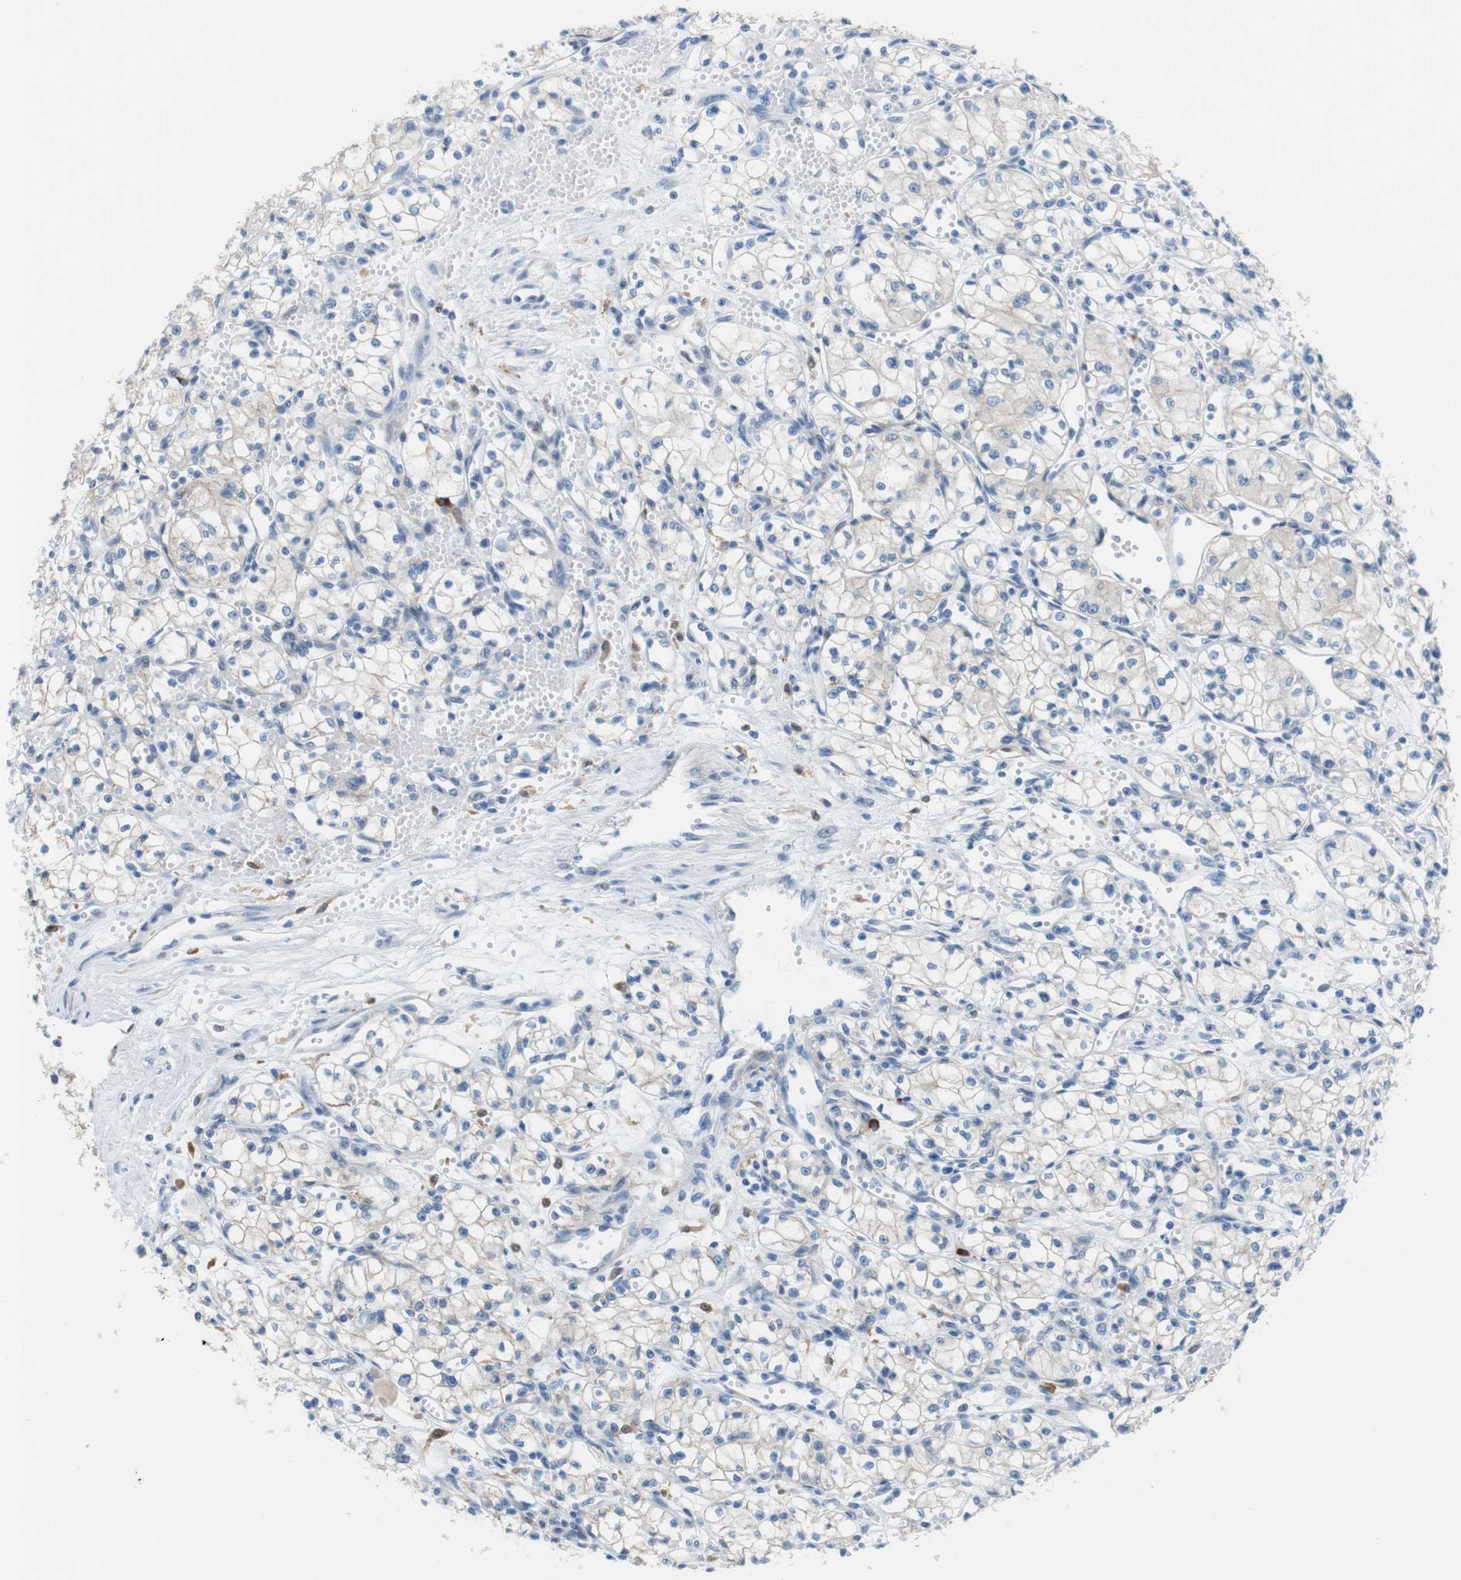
{"staining": {"intensity": "weak", "quantity": "<25%", "location": "cytoplasmic/membranous"}, "tissue": "renal cancer", "cell_type": "Tumor cells", "image_type": "cancer", "snomed": [{"axis": "morphology", "description": "Normal tissue, NOS"}, {"axis": "morphology", "description": "Adenocarcinoma, NOS"}, {"axis": "topography", "description": "Kidney"}], "caption": "Protein analysis of renal cancer exhibits no significant expression in tumor cells. (Brightfield microscopy of DAB immunohistochemistry (IHC) at high magnification).", "gene": "CLMN", "patient": {"sex": "male", "age": 59}}